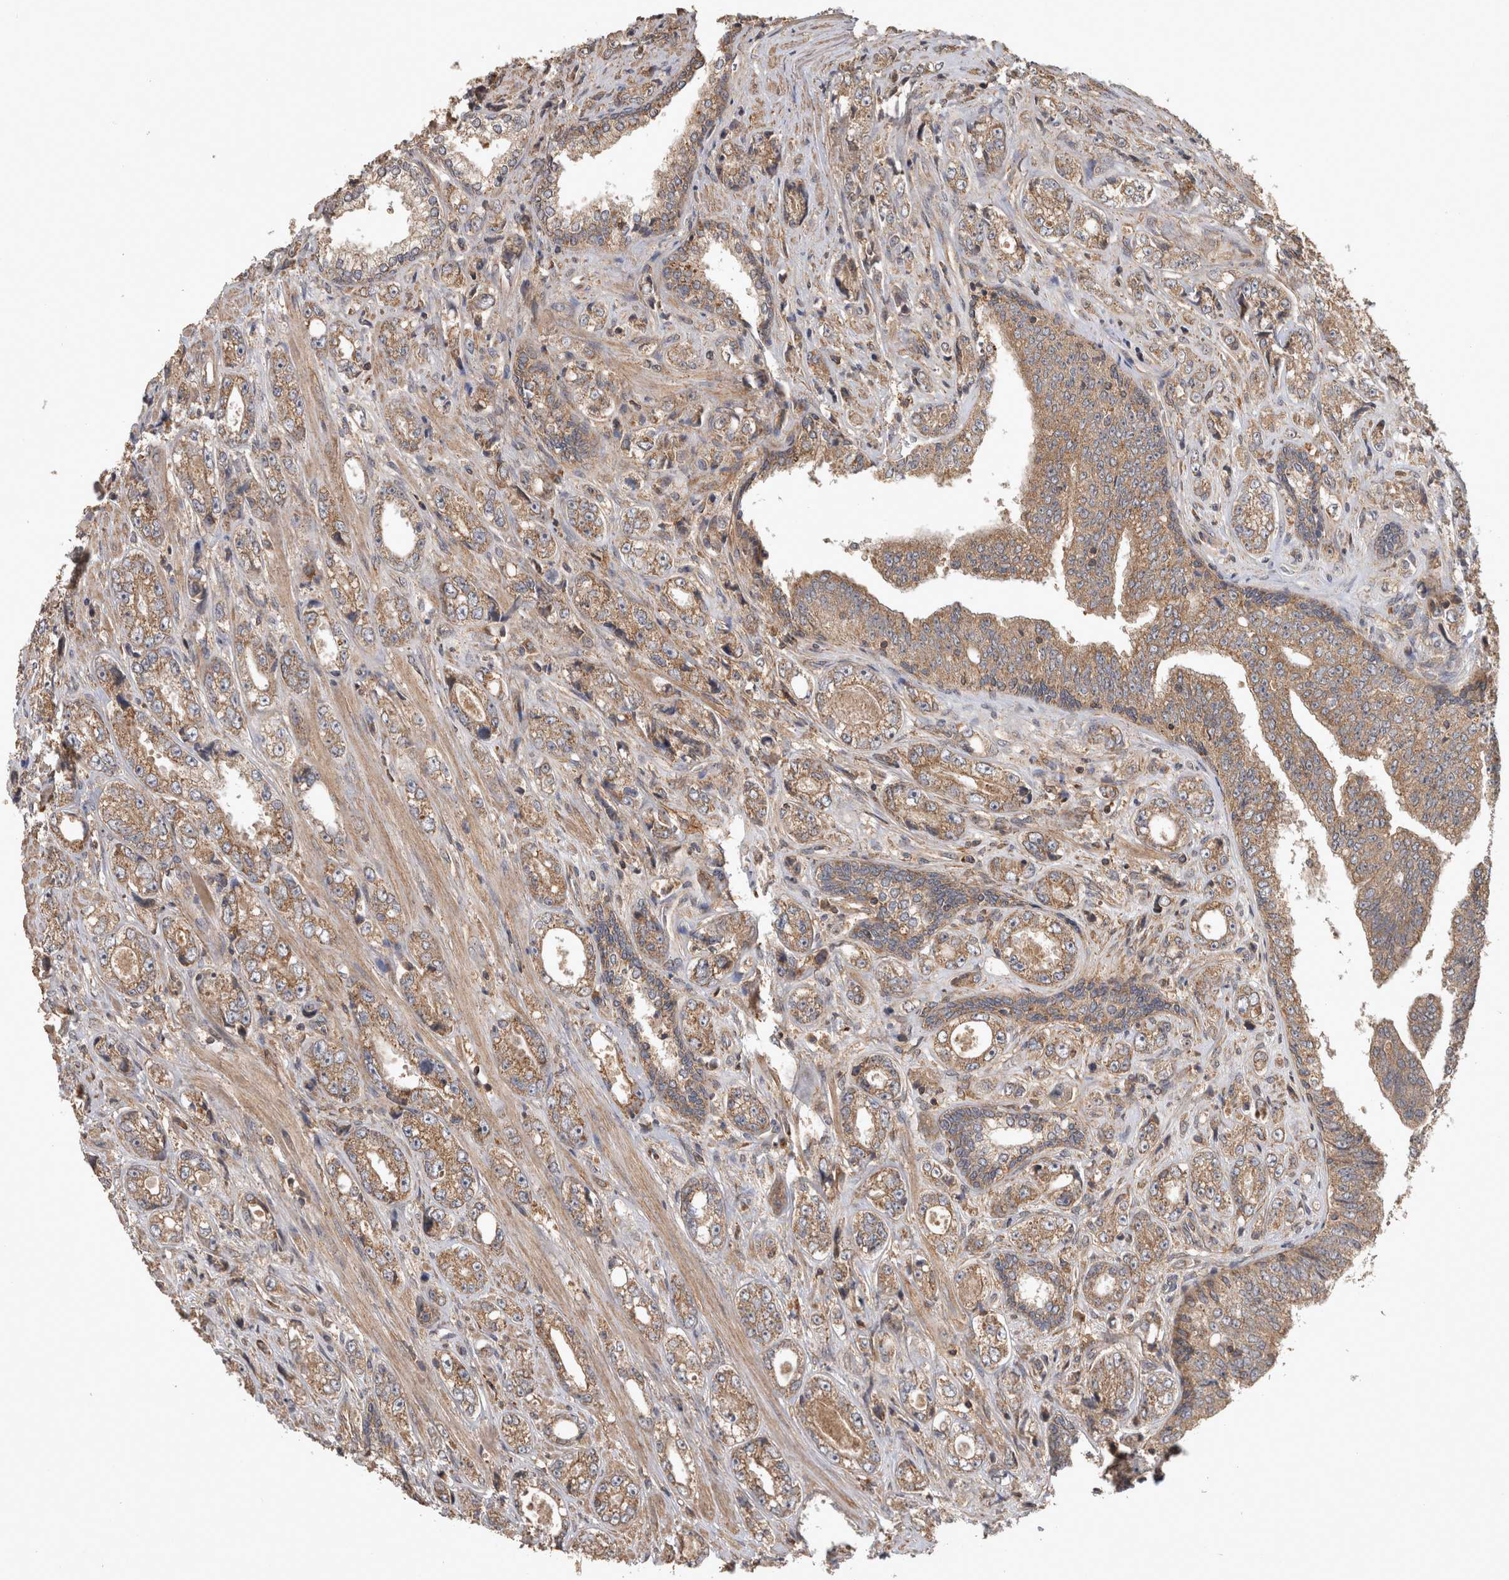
{"staining": {"intensity": "moderate", "quantity": ">75%", "location": "cytoplasmic/membranous"}, "tissue": "prostate cancer", "cell_type": "Tumor cells", "image_type": "cancer", "snomed": [{"axis": "morphology", "description": "Adenocarcinoma, High grade"}, {"axis": "topography", "description": "Prostate"}], "caption": "Protein staining reveals moderate cytoplasmic/membranous expression in approximately >75% of tumor cells in adenocarcinoma (high-grade) (prostate). (DAB (3,3'-diaminobenzidine) = brown stain, brightfield microscopy at high magnification).", "gene": "TRMT61B", "patient": {"sex": "male", "age": 61}}